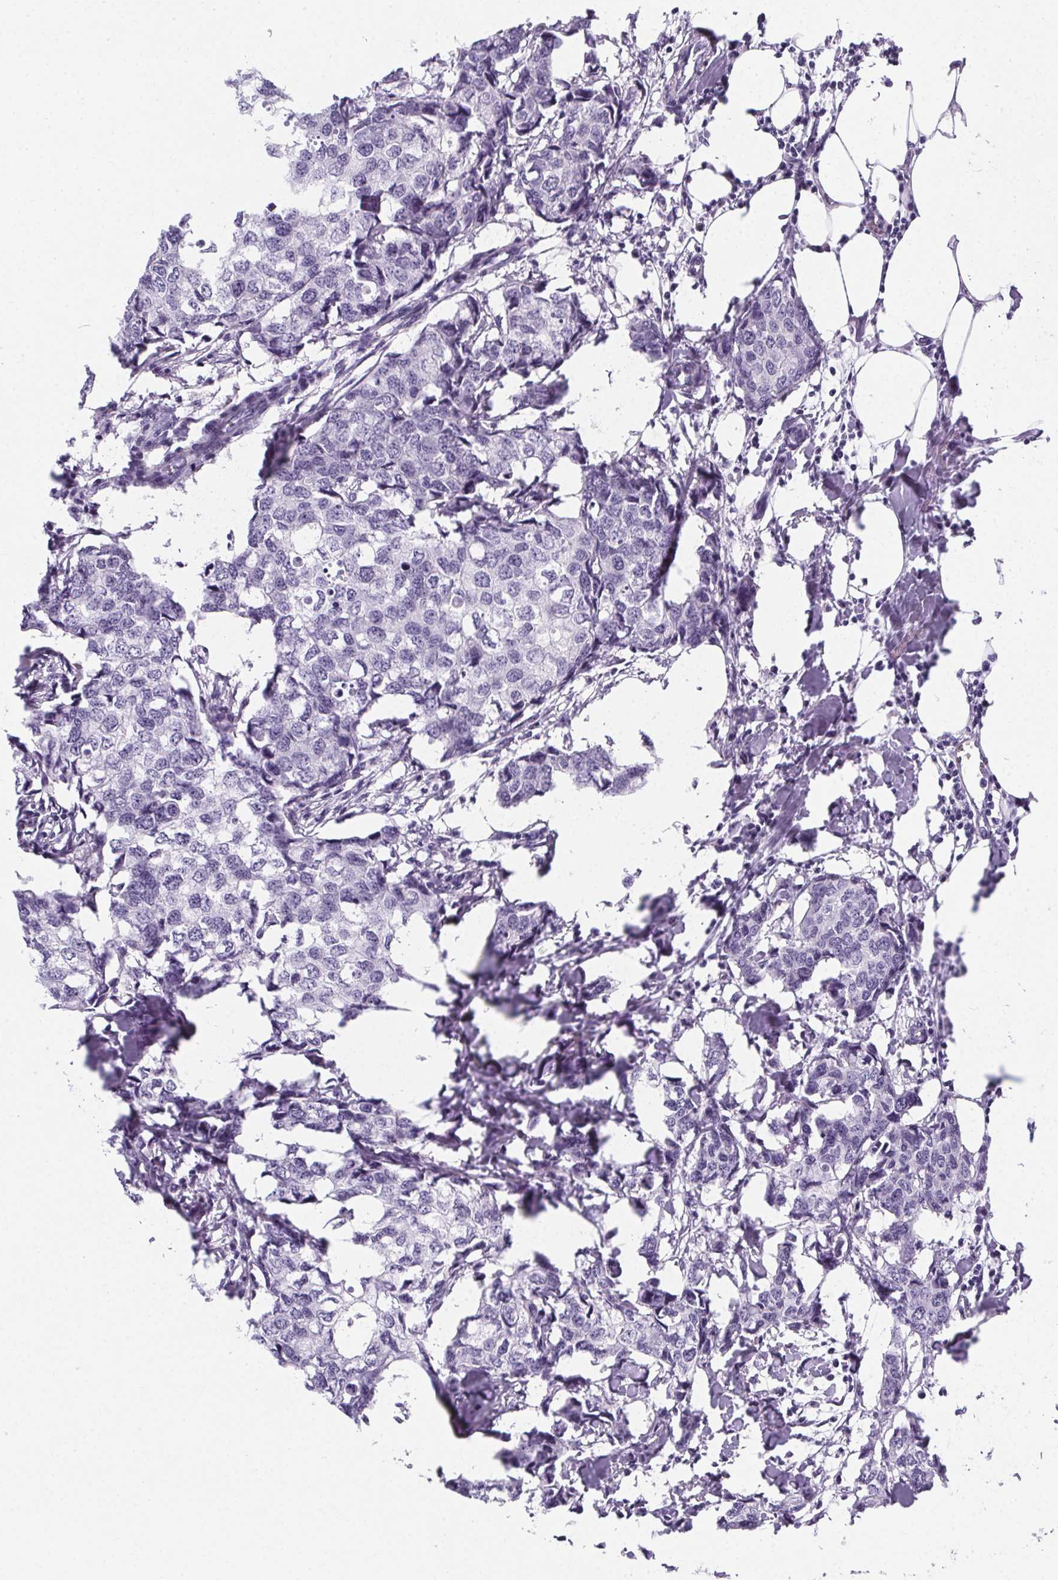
{"staining": {"intensity": "negative", "quantity": "none", "location": "none"}, "tissue": "breast cancer", "cell_type": "Tumor cells", "image_type": "cancer", "snomed": [{"axis": "morphology", "description": "Duct carcinoma"}, {"axis": "topography", "description": "Breast"}], "caption": "Breast infiltrating ductal carcinoma stained for a protein using IHC exhibits no staining tumor cells.", "gene": "ADRB1", "patient": {"sex": "female", "age": 27}}